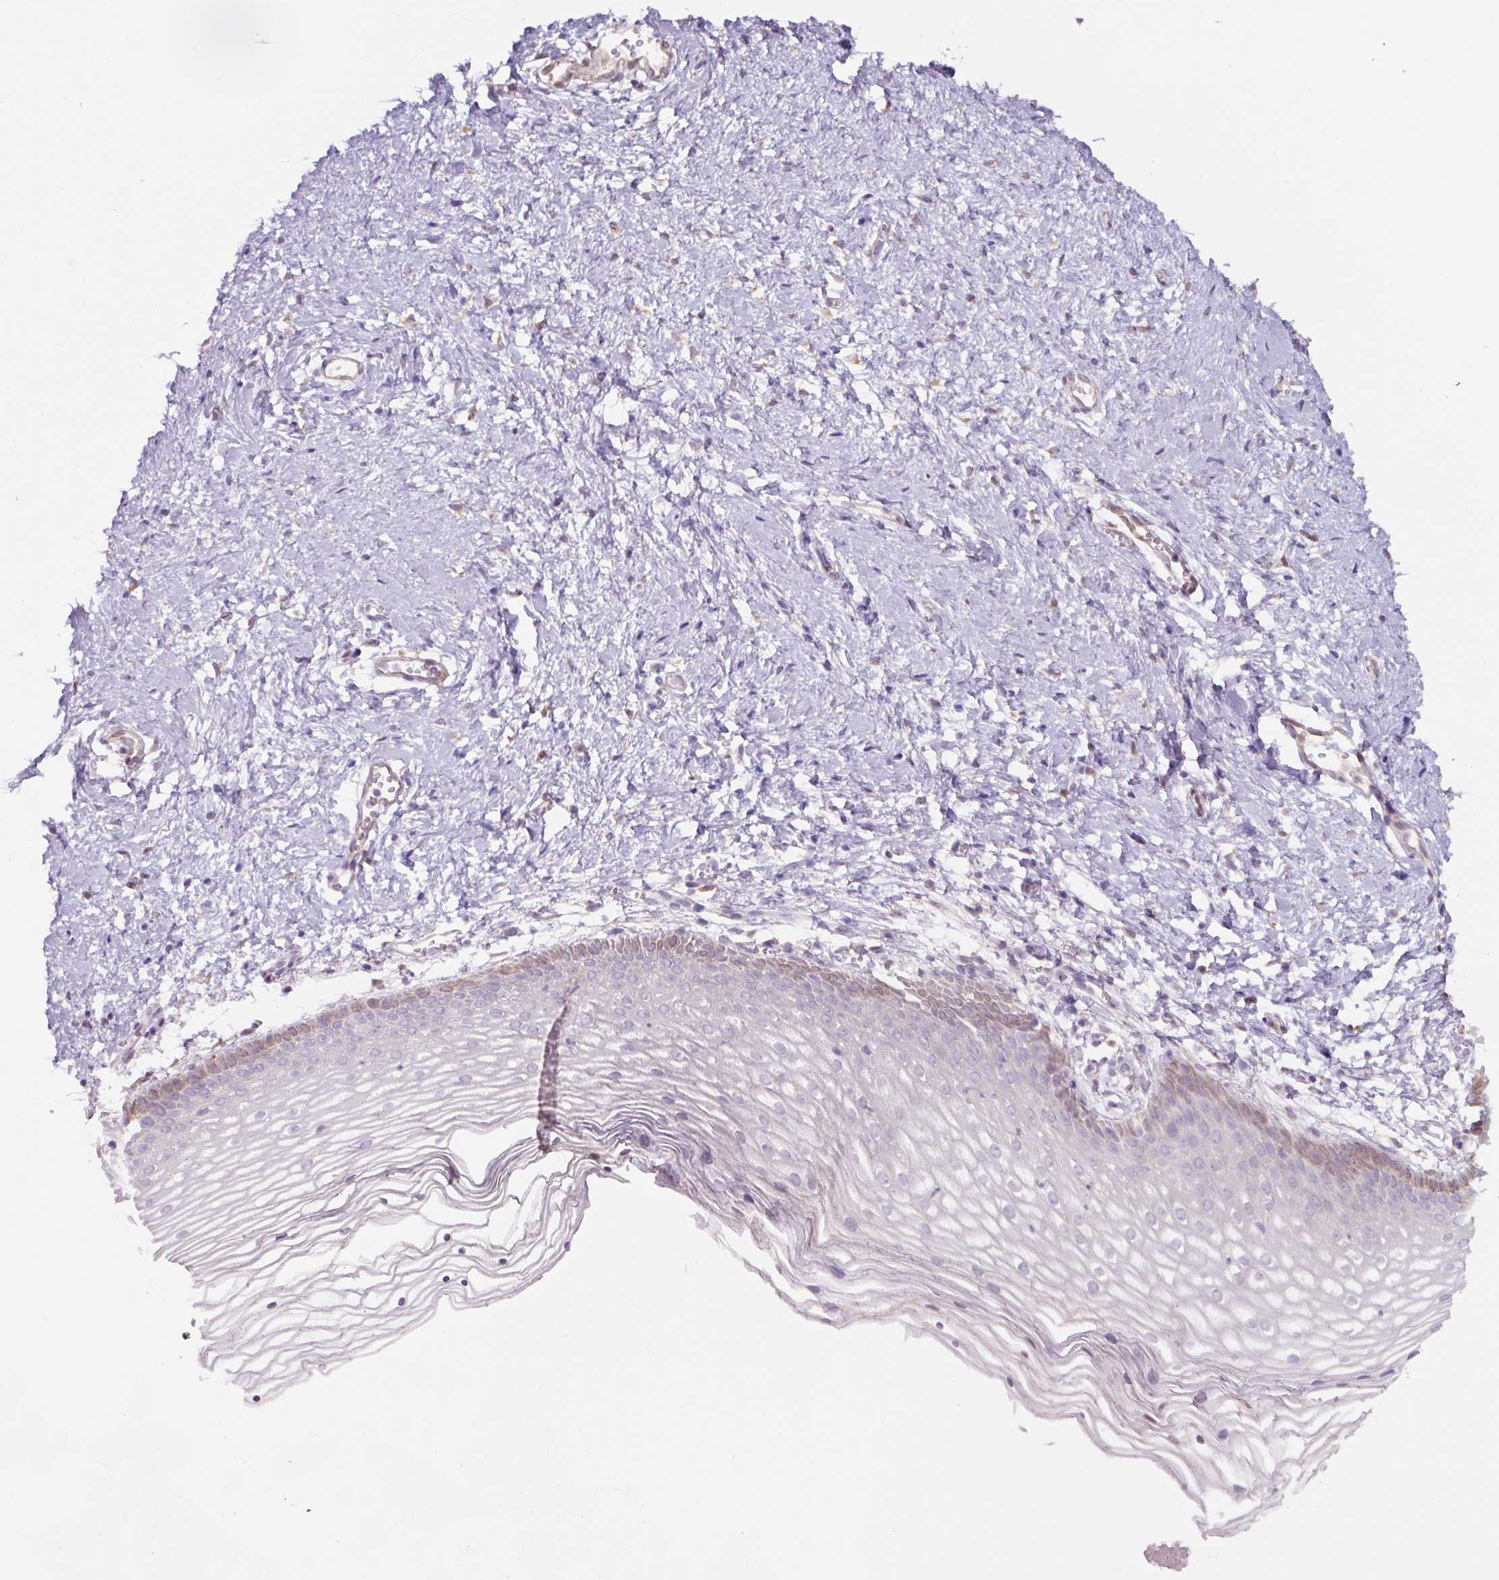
{"staining": {"intensity": "moderate", "quantity": "<25%", "location": "cytoplasmic/membranous"}, "tissue": "vagina", "cell_type": "Squamous epithelial cells", "image_type": "normal", "snomed": [{"axis": "morphology", "description": "Normal tissue, NOS"}, {"axis": "topography", "description": "Vagina"}], "caption": "Vagina stained for a protein displays moderate cytoplasmic/membranous positivity in squamous epithelial cells. (Brightfield microscopy of DAB IHC at high magnification).", "gene": "ASRGL1", "patient": {"sex": "female", "age": 56}}